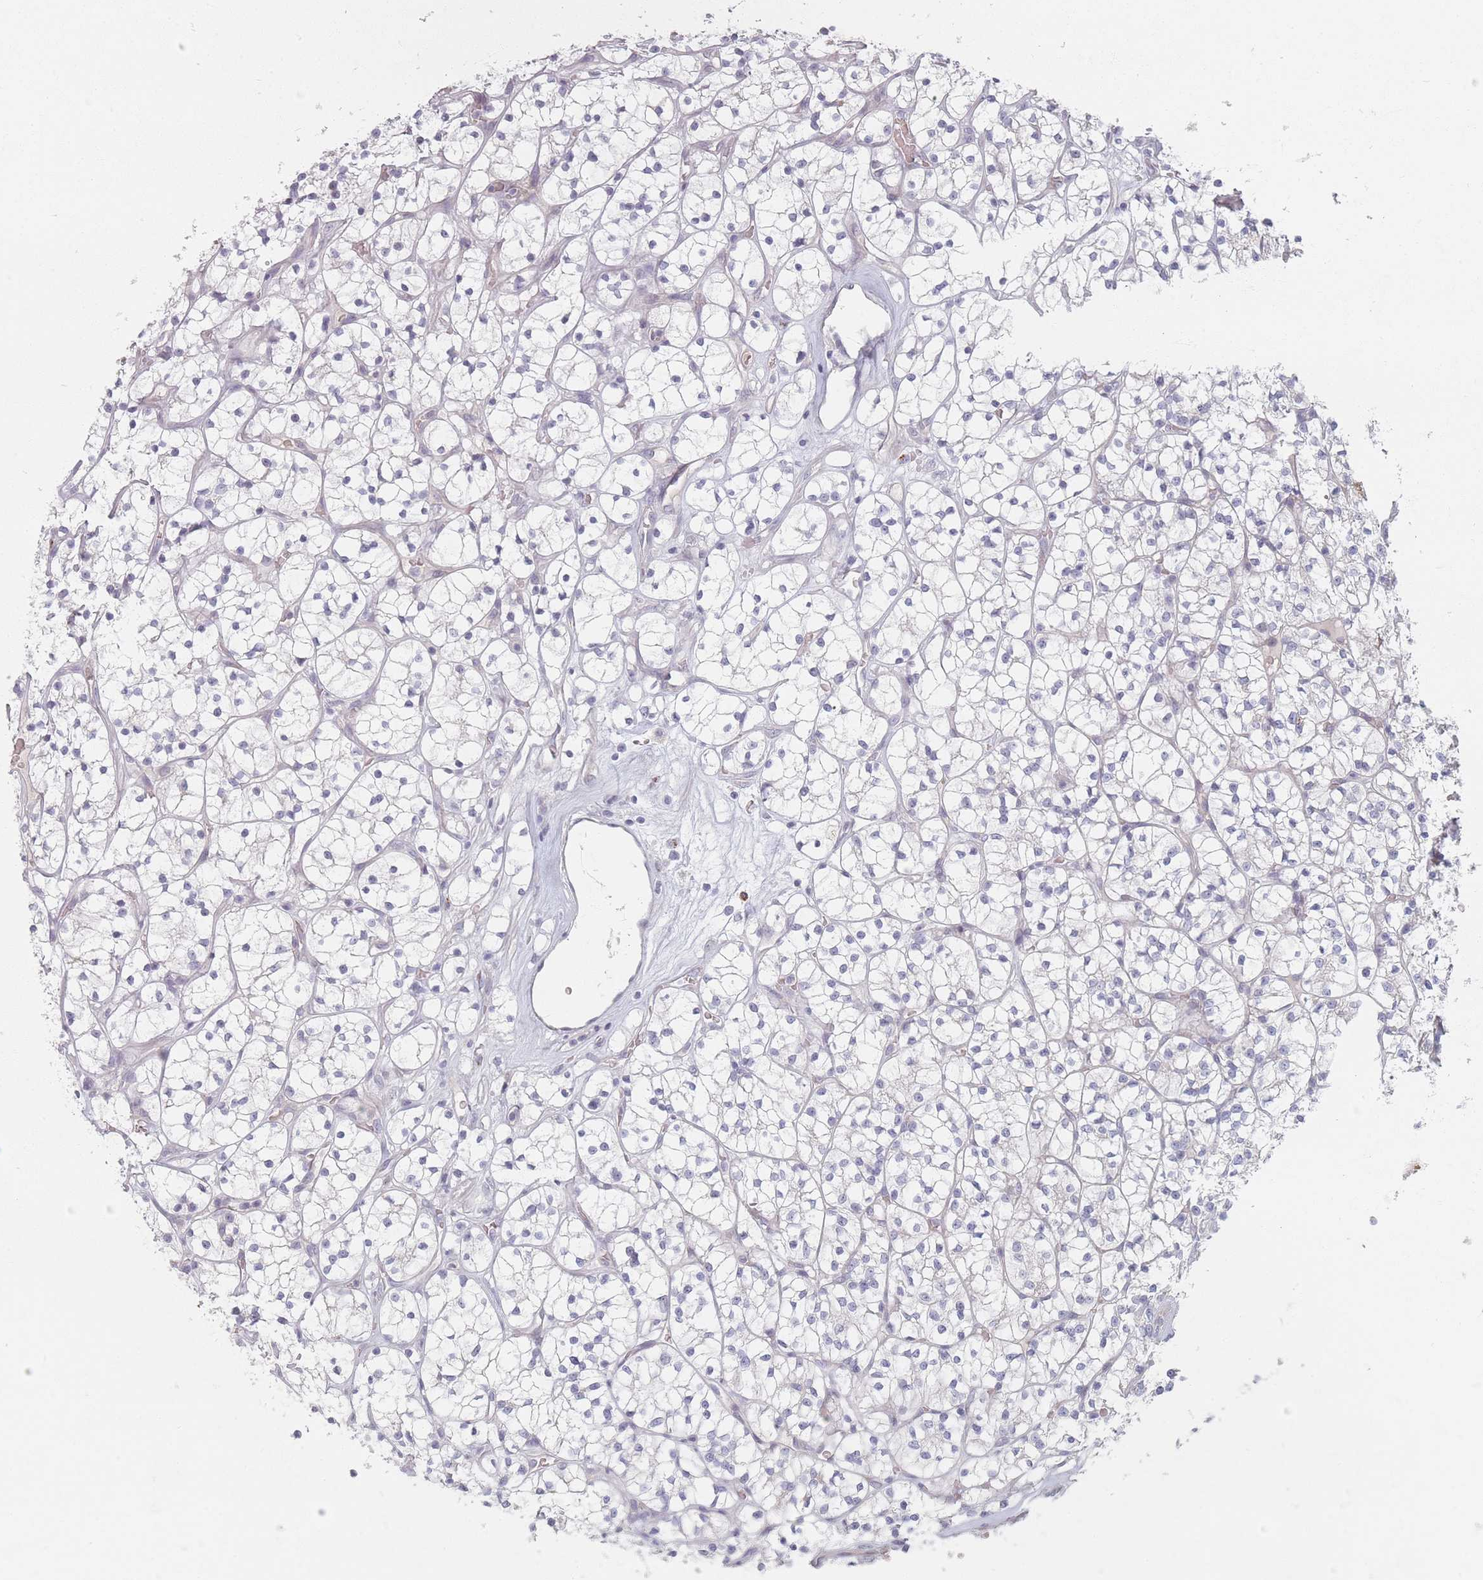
{"staining": {"intensity": "negative", "quantity": "none", "location": "none"}, "tissue": "renal cancer", "cell_type": "Tumor cells", "image_type": "cancer", "snomed": [{"axis": "morphology", "description": "Adenocarcinoma, NOS"}, {"axis": "topography", "description": "Kidney"}], "caption": "The immunohistochemistry micrograph has no significant positivity in tumor cells of adenocarcinoma (renal) tissue. (DAB (3,3'-diaminobenzidine) immunohistochemistry (IHC) with hematoxylin counter stain).", "gene": "TMOD1", "patient": {"sex": "female", "age": 64}}